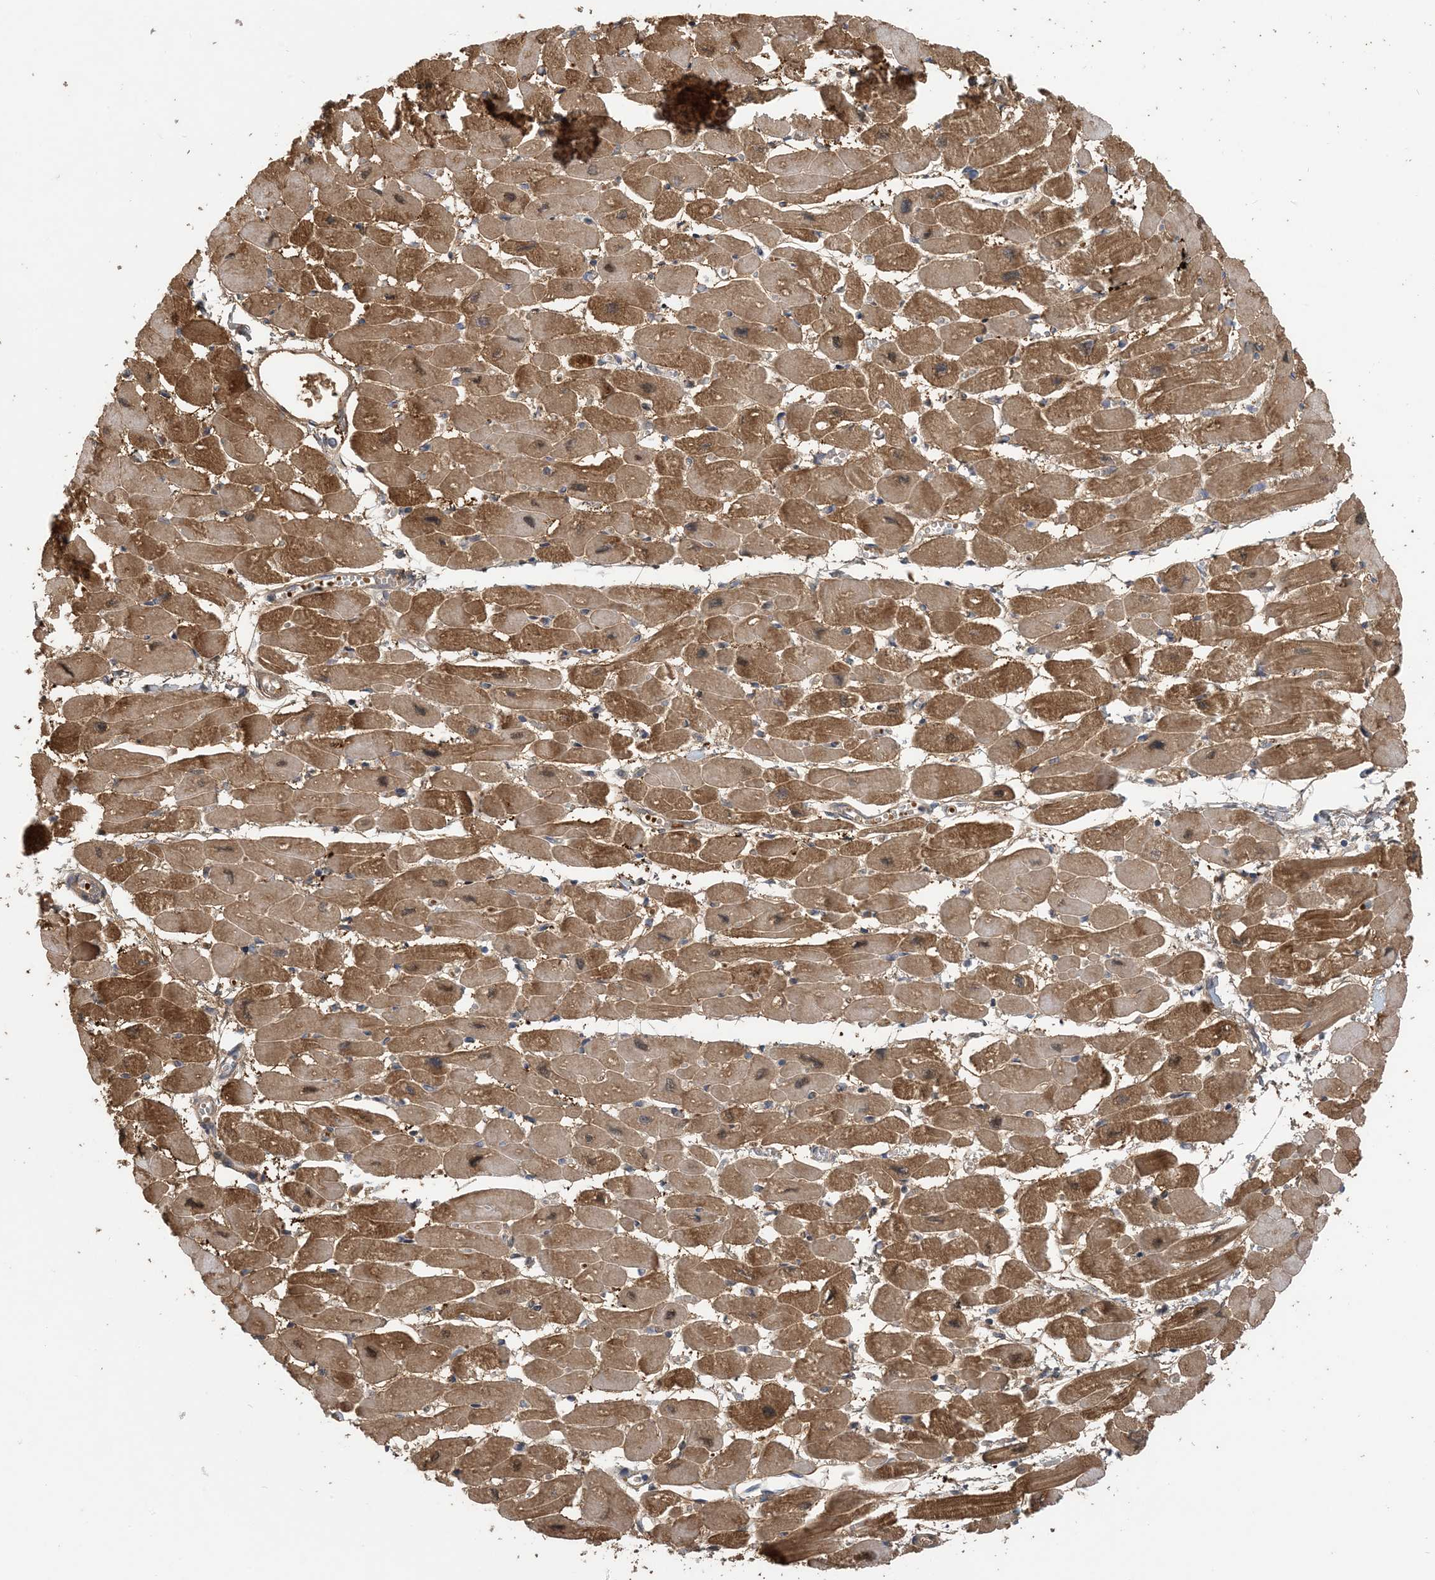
{"staining": {"intensity": "strong", "quantity": ">75%", "location": "cytoplasmic/membranous"}, "tissue": "heart muscle", "cell_type": "Cardiomyocytes", "image_type": "normal", "snomed": [{"axis": "morphology", "description": "Normal tissue, NOS"}, {"axis": "topography", "description": "Heart"}], "caption": "Protein analysis of benign heart muscle shows strong cytoplasmic/membranous positivity in about >75% of cardiomyocytes. Using DAB (brown) and hematoxylin (blue) stains, captured at high magnification using brightfield microscopy.", "gene": "ZC3H12A", "patient": {"sex": "female", "age": 54}}